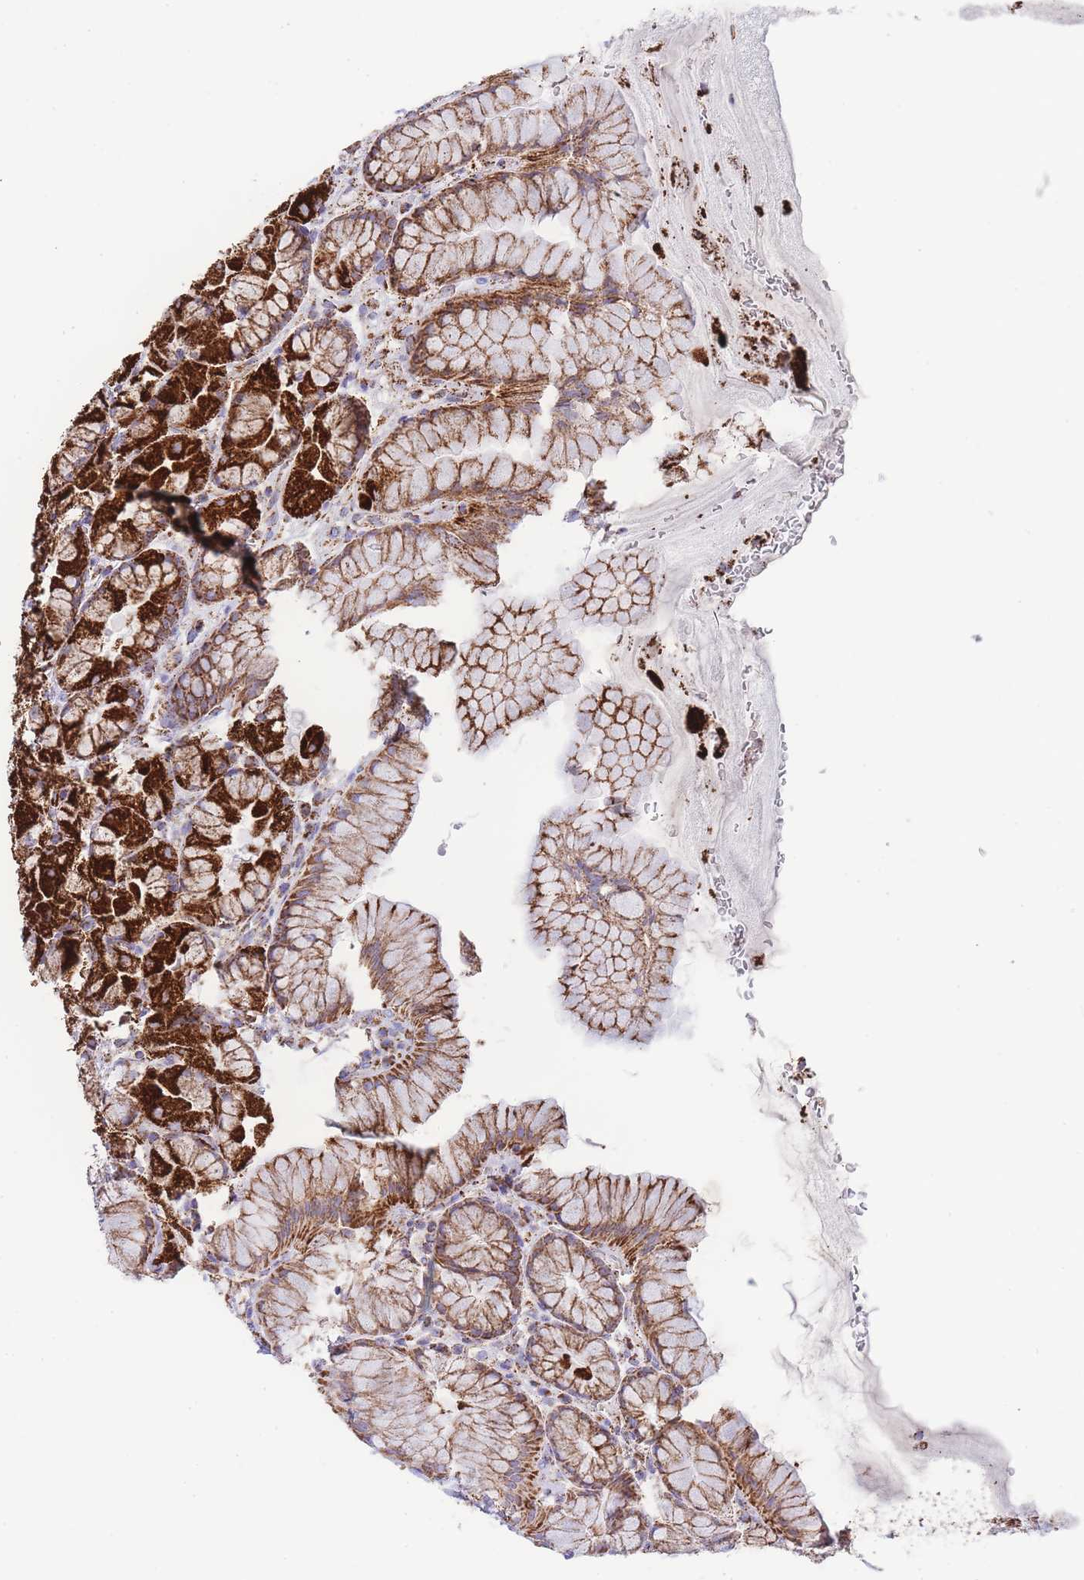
{"staining": {"intensity": "strong", "quantity": ">75%", "location": "cytoplasmic/membranous"}, "tissue": "stomach", "cell_type": "Glandular cells", "image_type": "normal", "snomed": [{"axis": "morphology", "description": "Normal tissue, NOS"}, {"axis": "topography", "description": "Stomach"}], "caption": "Immunohistochemistry (IHC) histopathology image of benign stomach: stomach stained using immunohistochemistry reveals high levels of strong protein expression localized specifically in the cytoplasmic/membranous of glandular cells, appearing as a cytoplasmic/membranous brown color.", "gene": "GSTM1", "patient": {"sex": "male", "age": 57}}